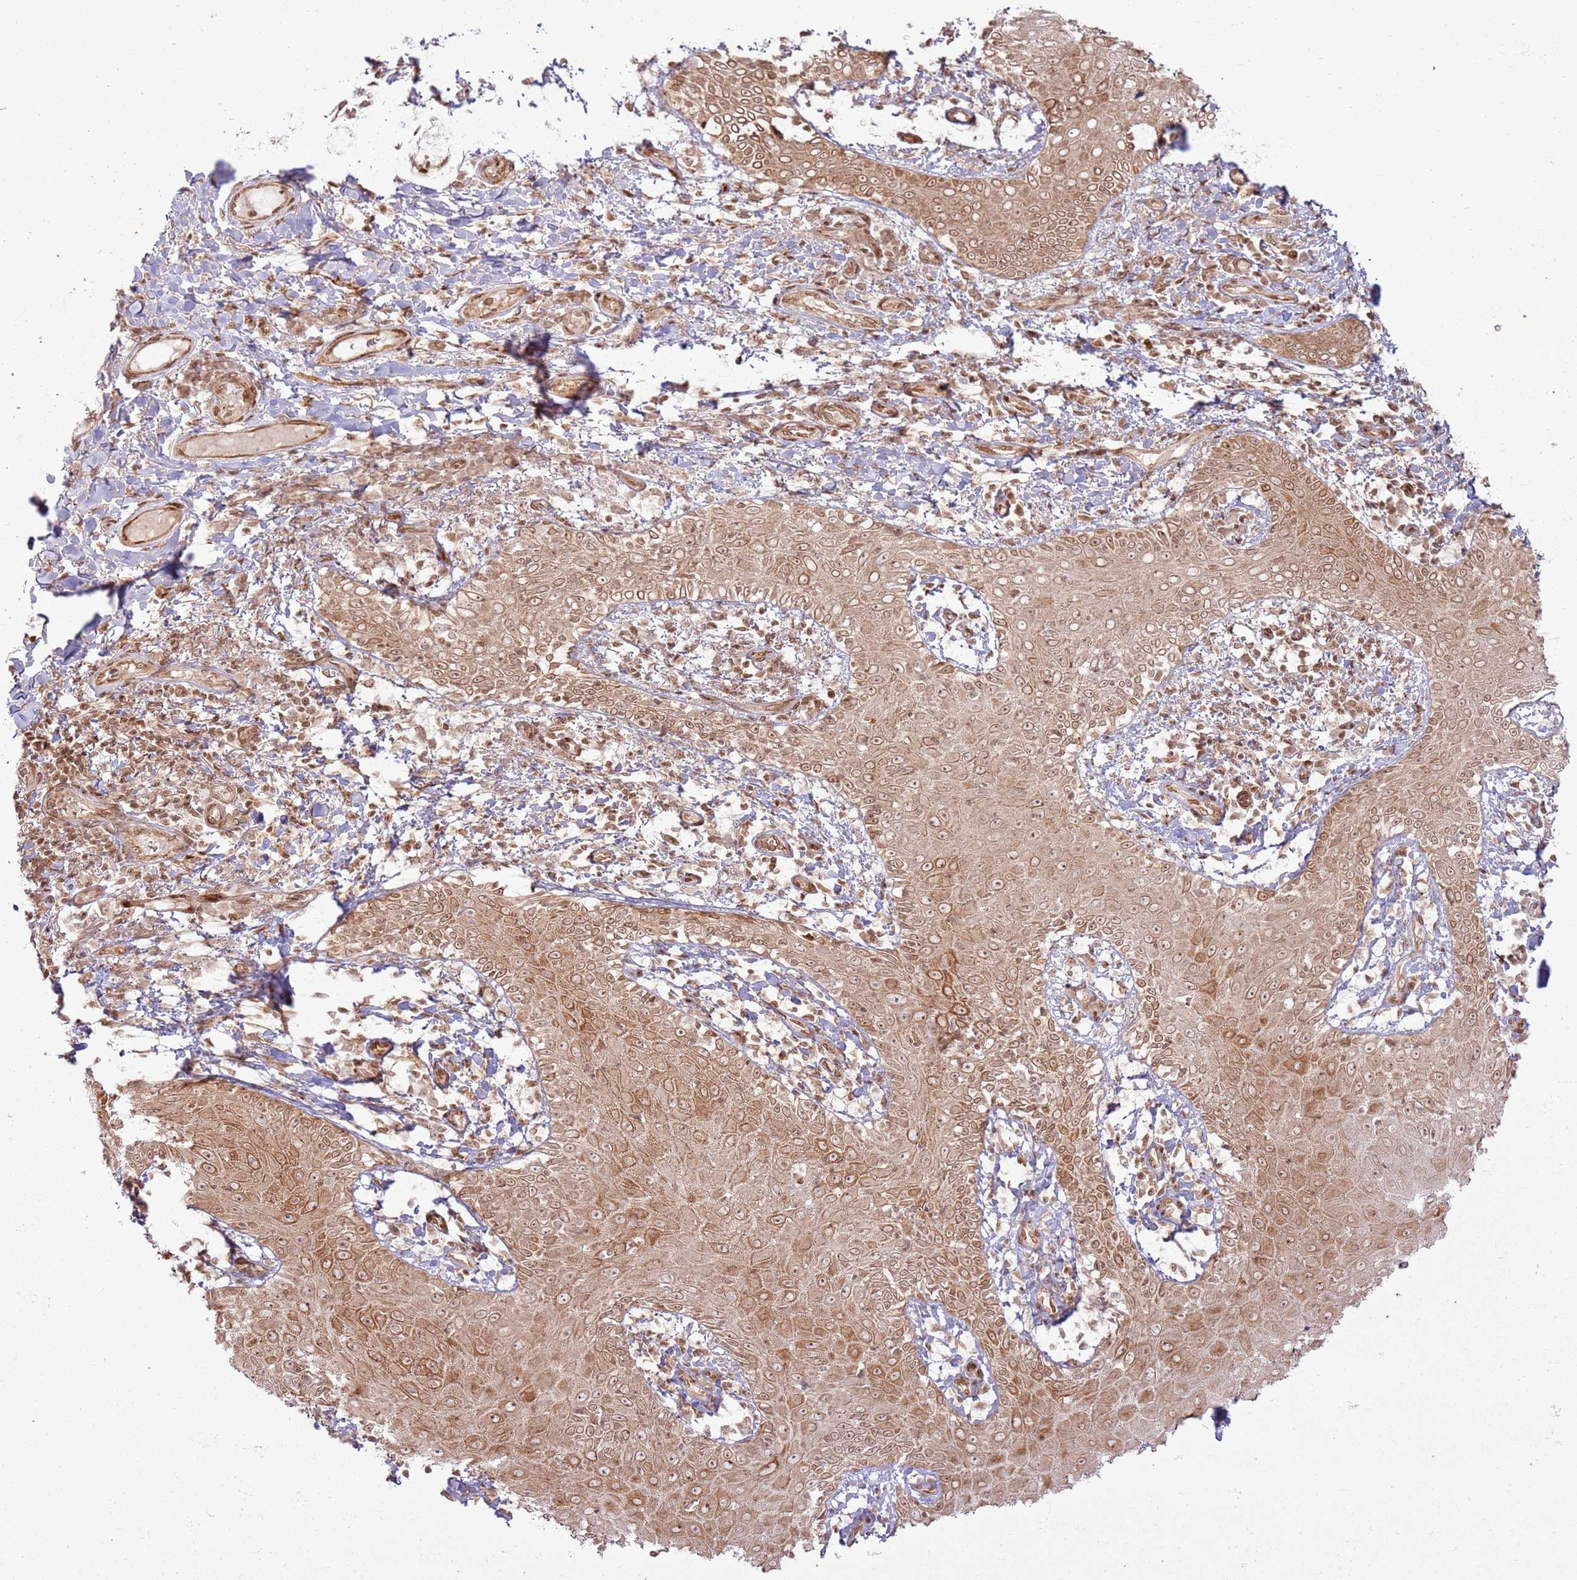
{"staining": {"intensity": "moderate", "quantity": ">75%", "location": "cytoplasmic/membranous,nuclear"}, "tissue": "skin cancer", "cell_type": "Tumor cells", "image_type": "cancer", "snomed": [{"axis": "morphology", "description": "Squamous cell carcinoma, NOS"}, {"axis": "topography", "description": "Skin"}], "caption": "Skin cancer (squamous cell carcinoma) stained for a protein (brown) shows moderate cytoplasmic/membranous and nuclear positive expression in about >75% of tumor cells.", "gene": "KLHL36", "patient": {"sex": "male", "age": 70}}